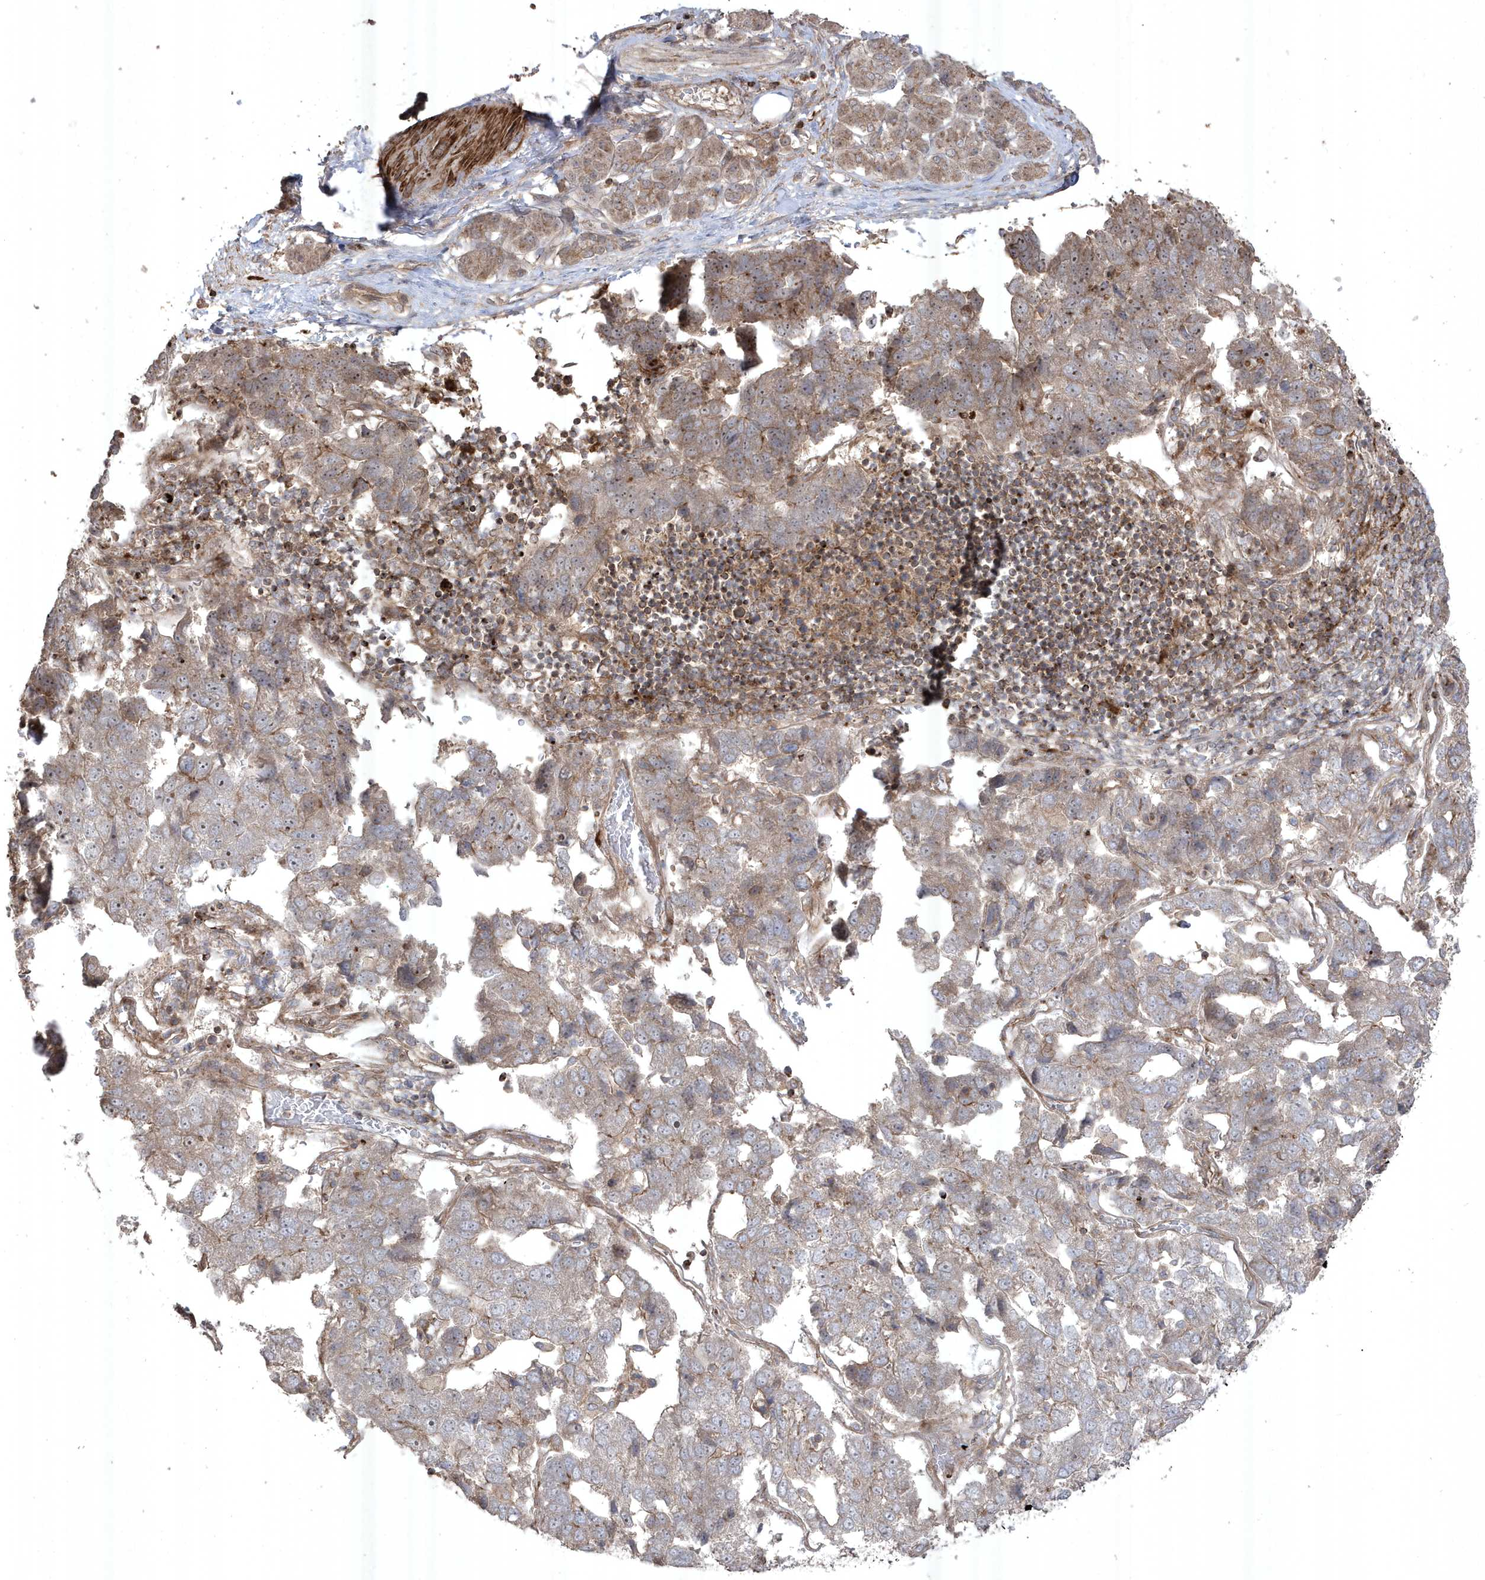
{"staining": {"intensity": "moderate", "quantity": "<25%", "location": "cytoplasmic/membranous"}, "tissue": "pancreatic cancer", "cell_type": "Tumor cells", "image_type": "cancer", "snomed": [{"axis": "morphology", "description": "Adenocarcinoma, NOS"}, {"axis": "topography", "description": "Pancreas"}], "caption": "Tumor cells reveal low levels of moderate cytoplasmic/membranous expression in approximately <25% of cells in human adenocarcinoma (pancreatic).", "gene": "CETN3", "patient": {"sex": "female", "age": 61}}